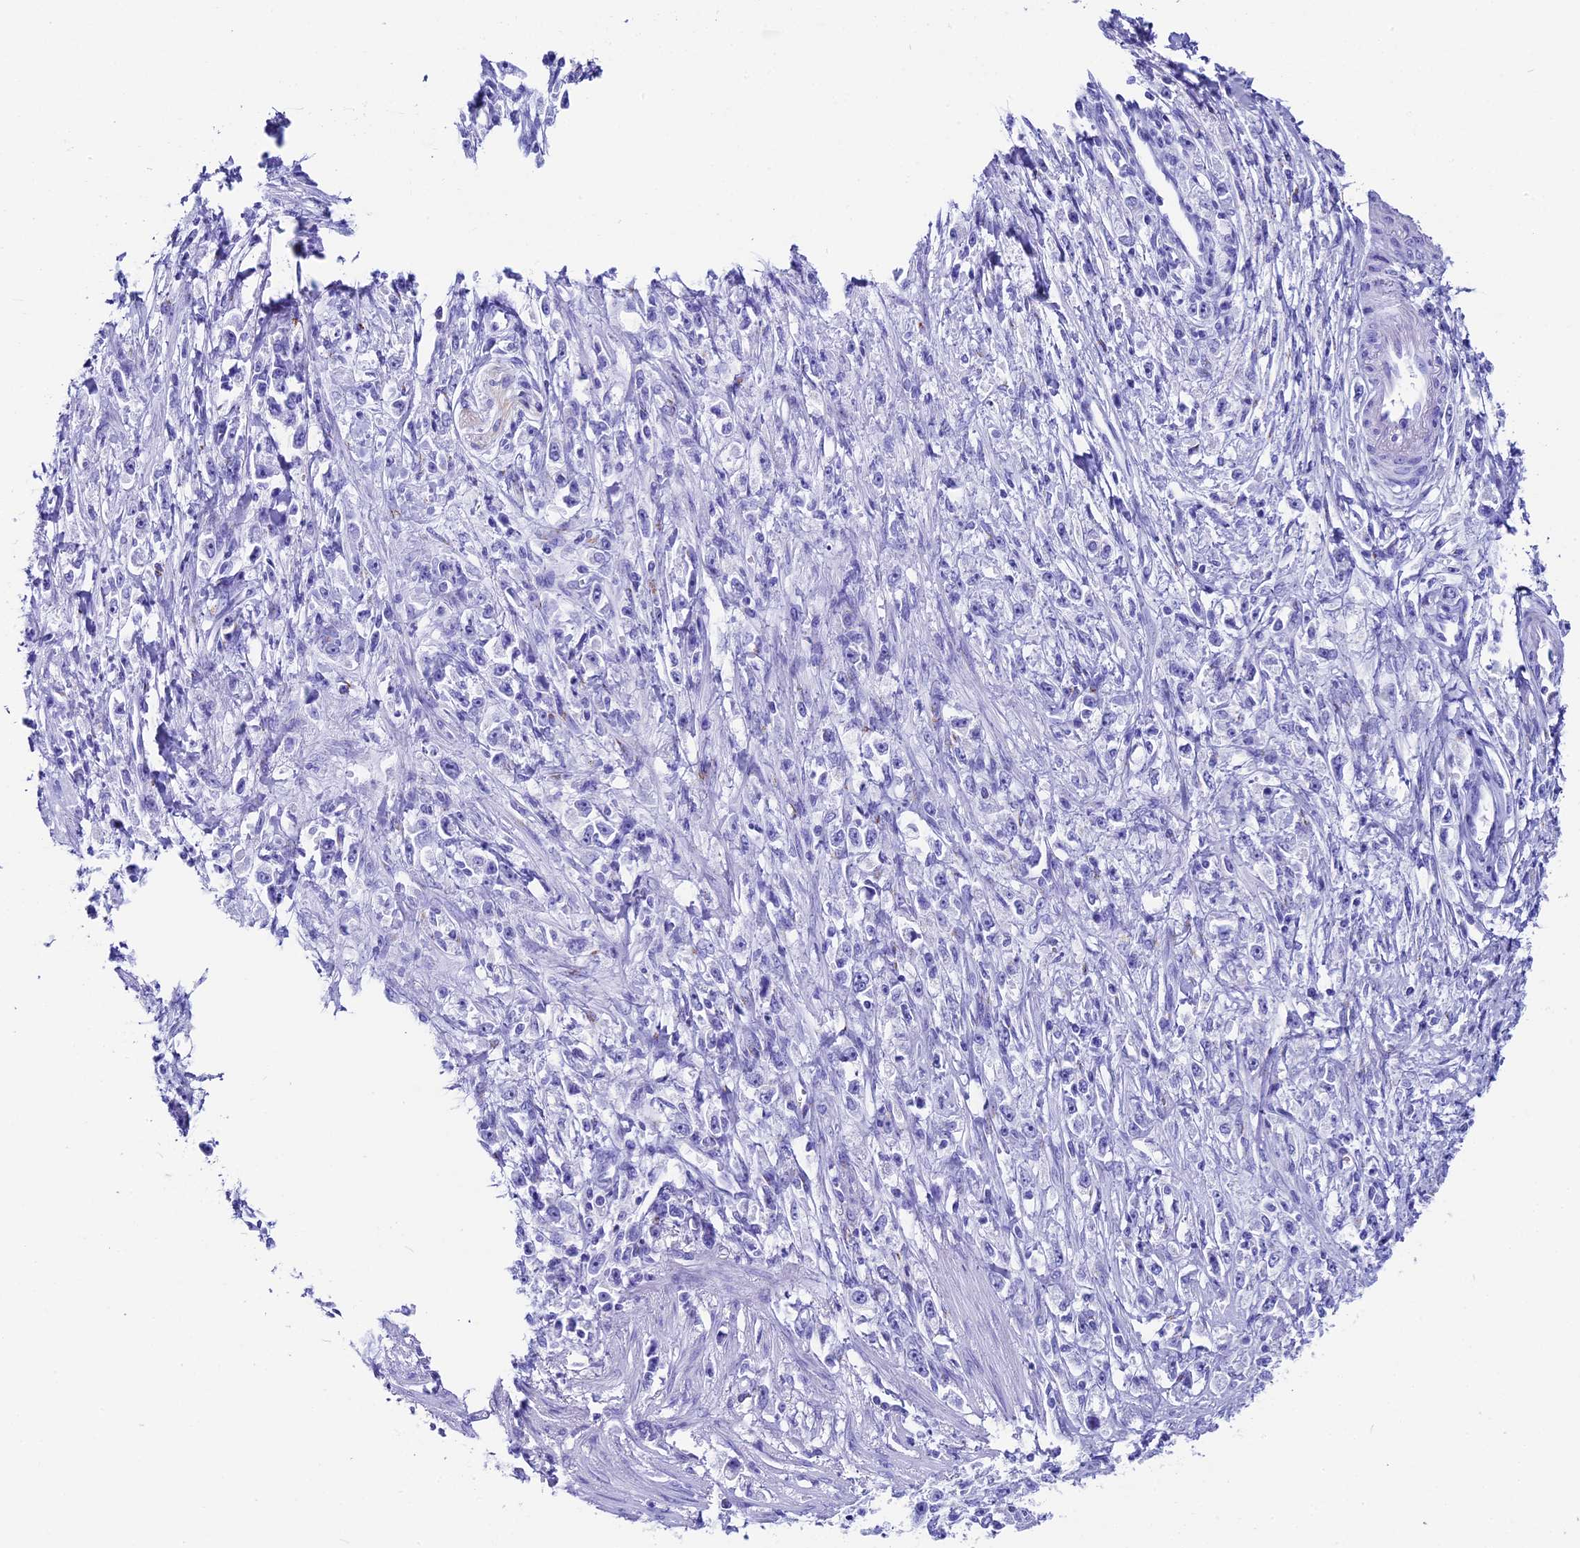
{"staining": {"intensity": "negative", "quantity": "none", "location": "none"}, "tissue": "stomach cancer", "cell_type": "Tumor cells", "image_type": "cancer", "snomed": [{"axis": "morphology", "description": "Adenocarcinoma, NOS"}, {"axis": "topography", "description": "Stomach"}], "caption": "DAB immunohistochemical staining of human stomach adenocarcinoma demonstrates no significant positivity in tumor cells.", "gene": "AP3B2", "patient": {"sex": "female", "age": 59}}